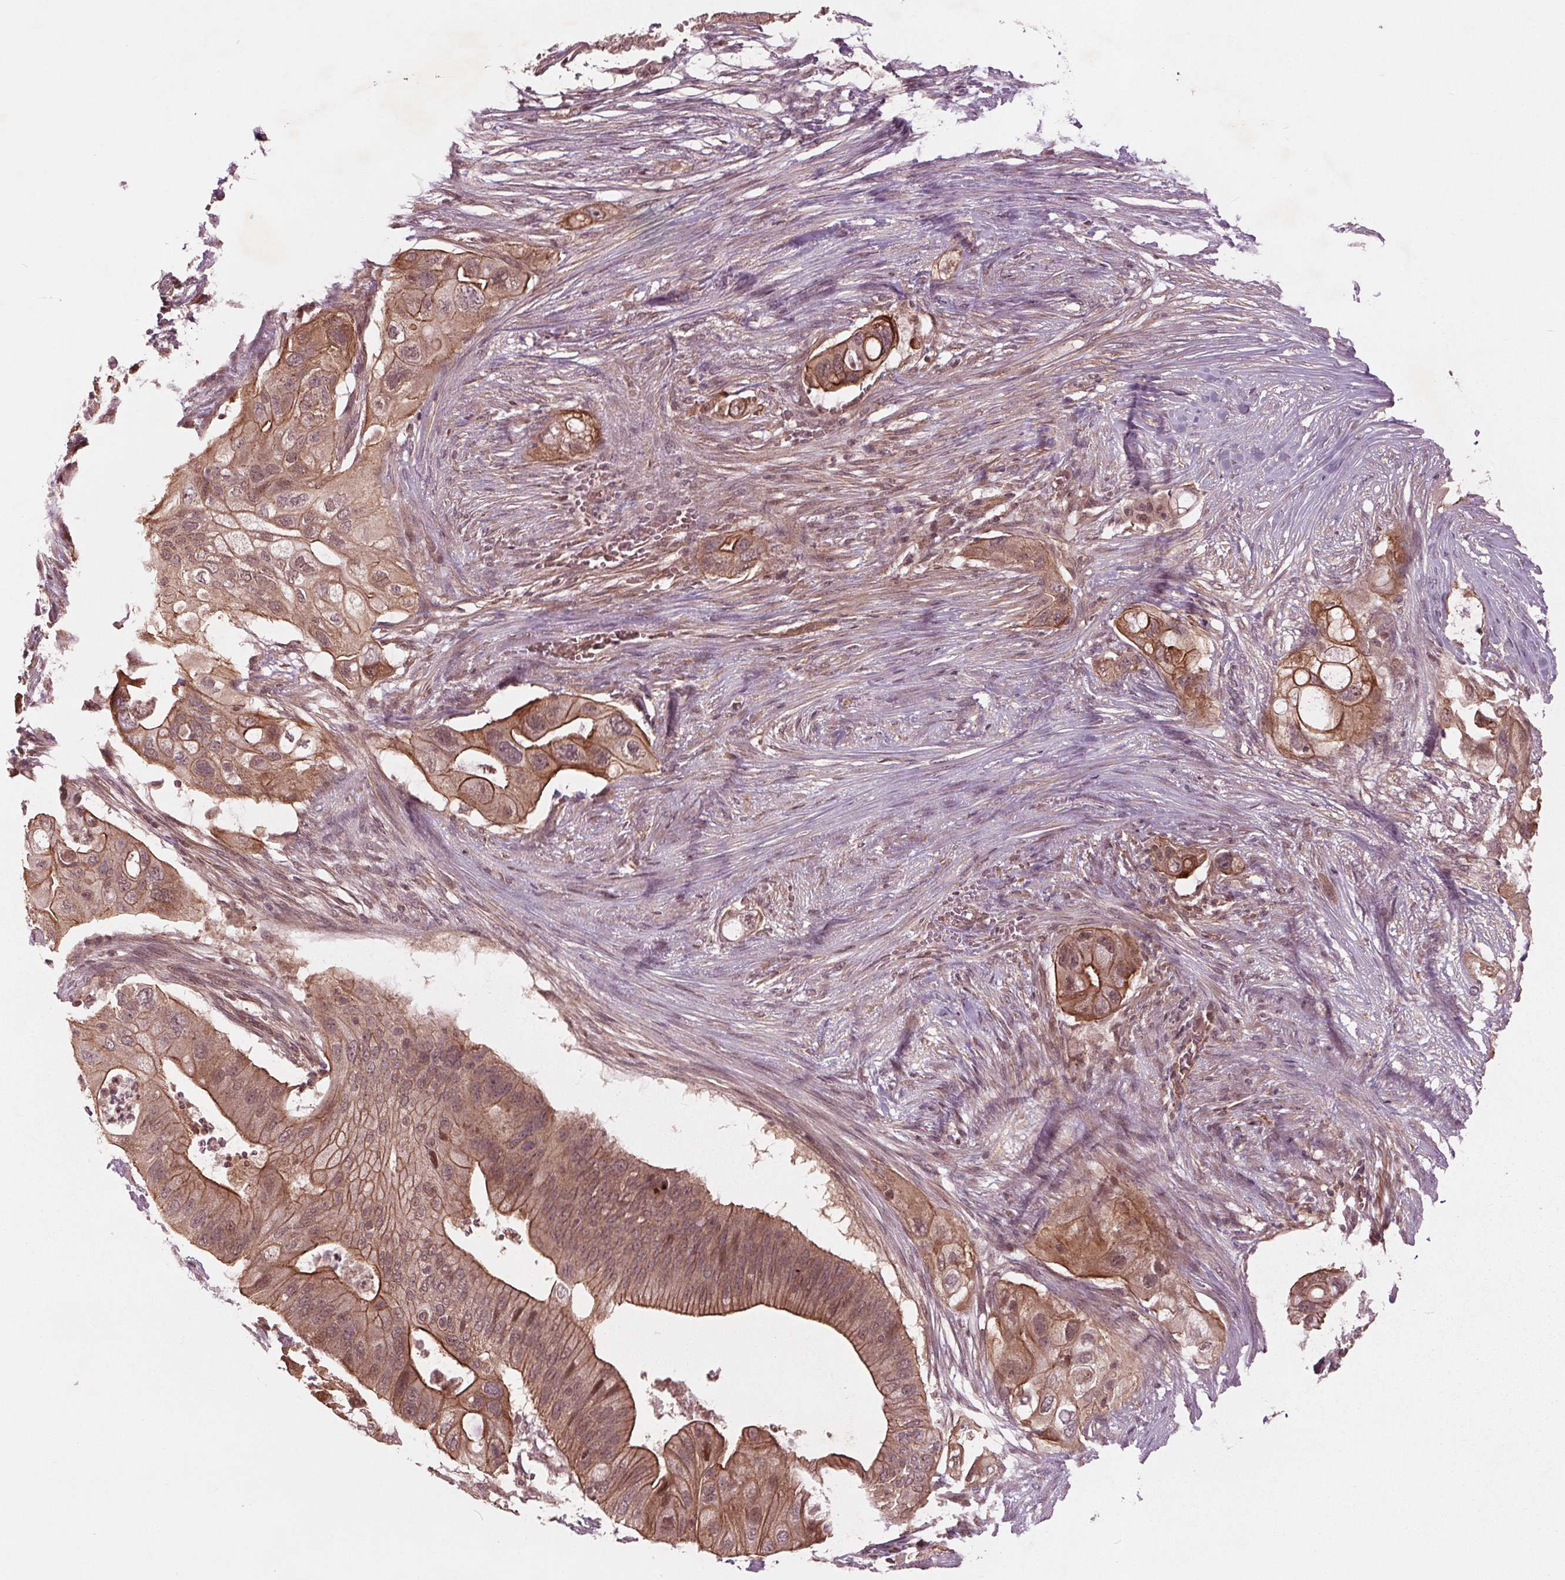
{"staining": {"intensity": "moderate", "quantity": ">75%", "location": "cytoplasmic/membranous"}, "tissue": "pancreatic cancer", "cell_type": "Tumor cells", "image_type": "cancer", "snomed": [{"axis": "morphology", "description": "Adenocarcinoma, NOS"}, {"axis": "topography", "description": "Pancreas"}], "caption": "Immunohistochemistry staining of pancreatic cancer (adenocarcinoma), which reveals medium levels of moderate cytoplasmic/membranous positivity in about >75% of tumor cells indicating moderate cytoplasmic/membranous protein staining. The staining was performed using DAB (3,3'-diaminobenzidine) (brown) for protein detection and nuclei were counterstained in hematoxylin (blue).", "gene": "BTBD1", "patient": {"sex": "female", "age": 72}}